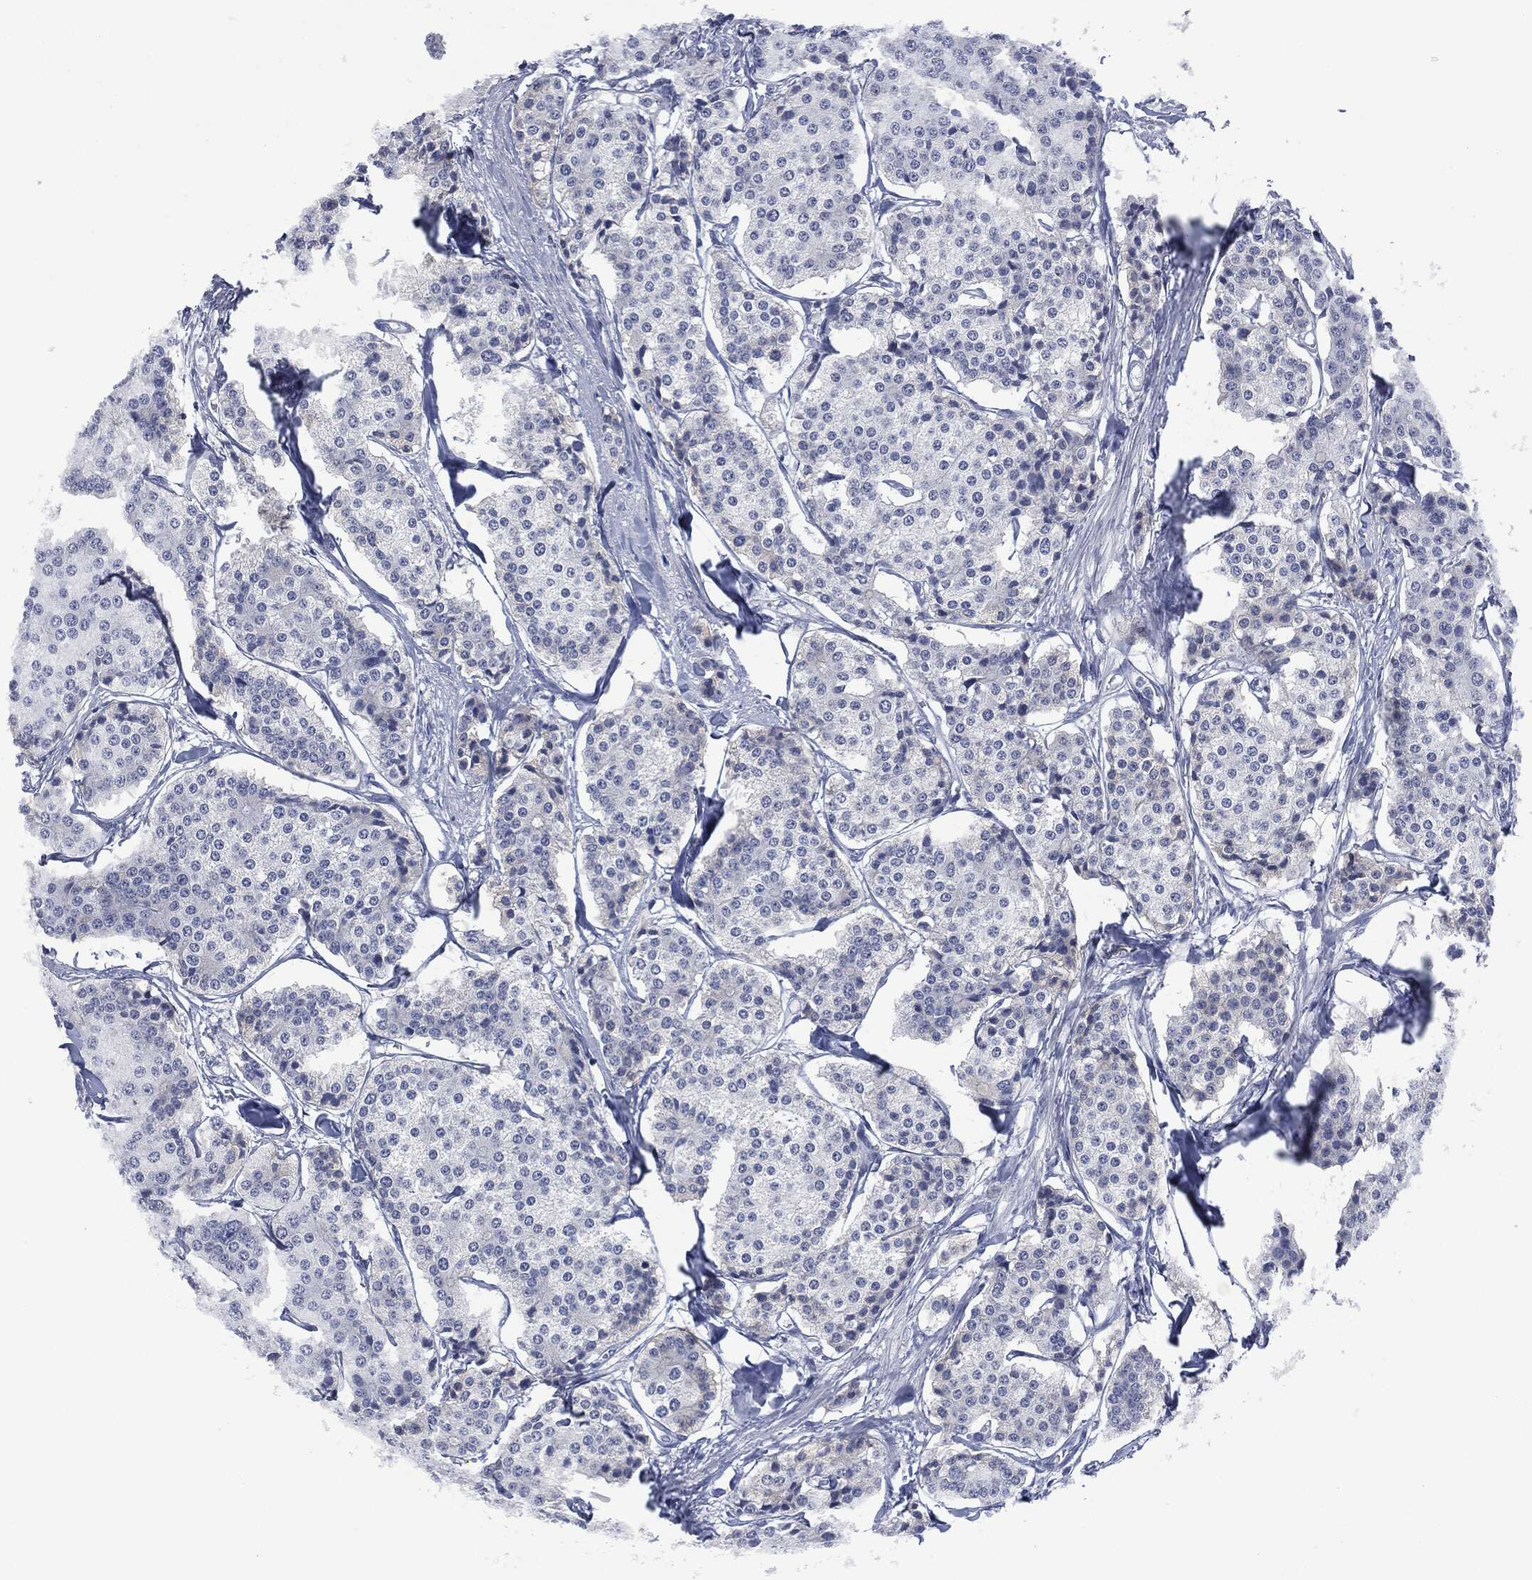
{"staining": {"intensity": "negative", "quantity": "none", "location": "none"}, "tissue": "carcinoid", "cell_type": "Tumor cells", "image_type": "cancer", "snomed": [{"axis": "morphology", "description": "Carcinoid, malignant, NOS"}, {"axis": "topography", "description": "Small intestine"}], "caption": "Tumor cells are negative for protein expression in human carcinoid.", "gene": "SIGLEC7", "patient": {"sex": "female", "age": 65}}